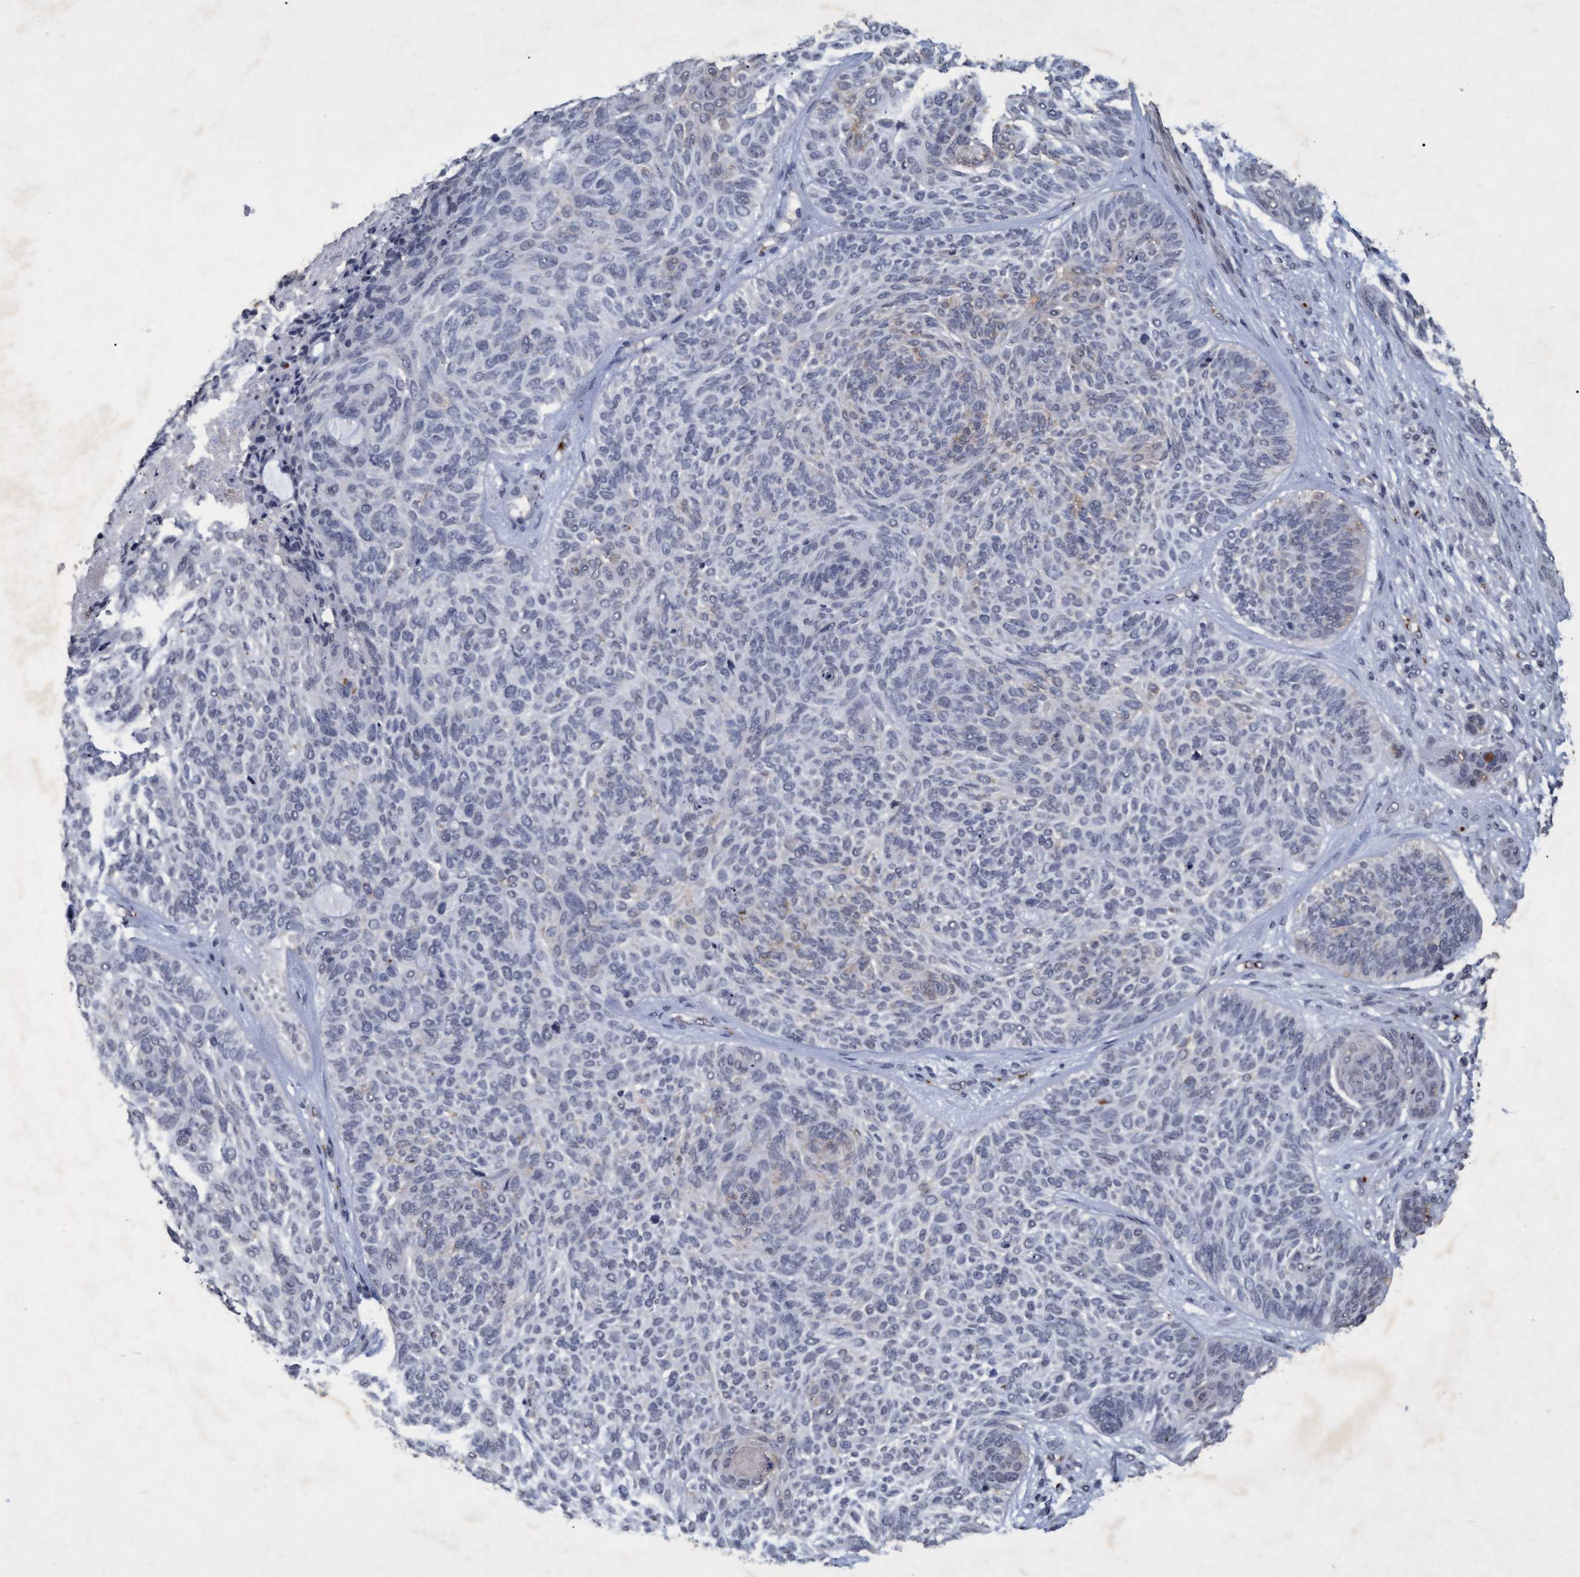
{"staining": {"intensity": "weak", "quantity": "<25%", "location": "cytoplasmic/membranous"}, "tissue": "skin cancer", "cell_type": "Tumor cells", "image_type": "cancer", "snomed": [{"axis": "morphology", "description": "Basal cell carcinoma"}, {"axis": "topography", "description": "Skin"}], "caption": "Immunohistochemistry histopathology image of skin cancer (basal cell carcinoma) stained for a protein (brown), which reveals no positivity in tumor cells.", "gene": "GALC", "patient": {"sex": "male", "age": 55}}